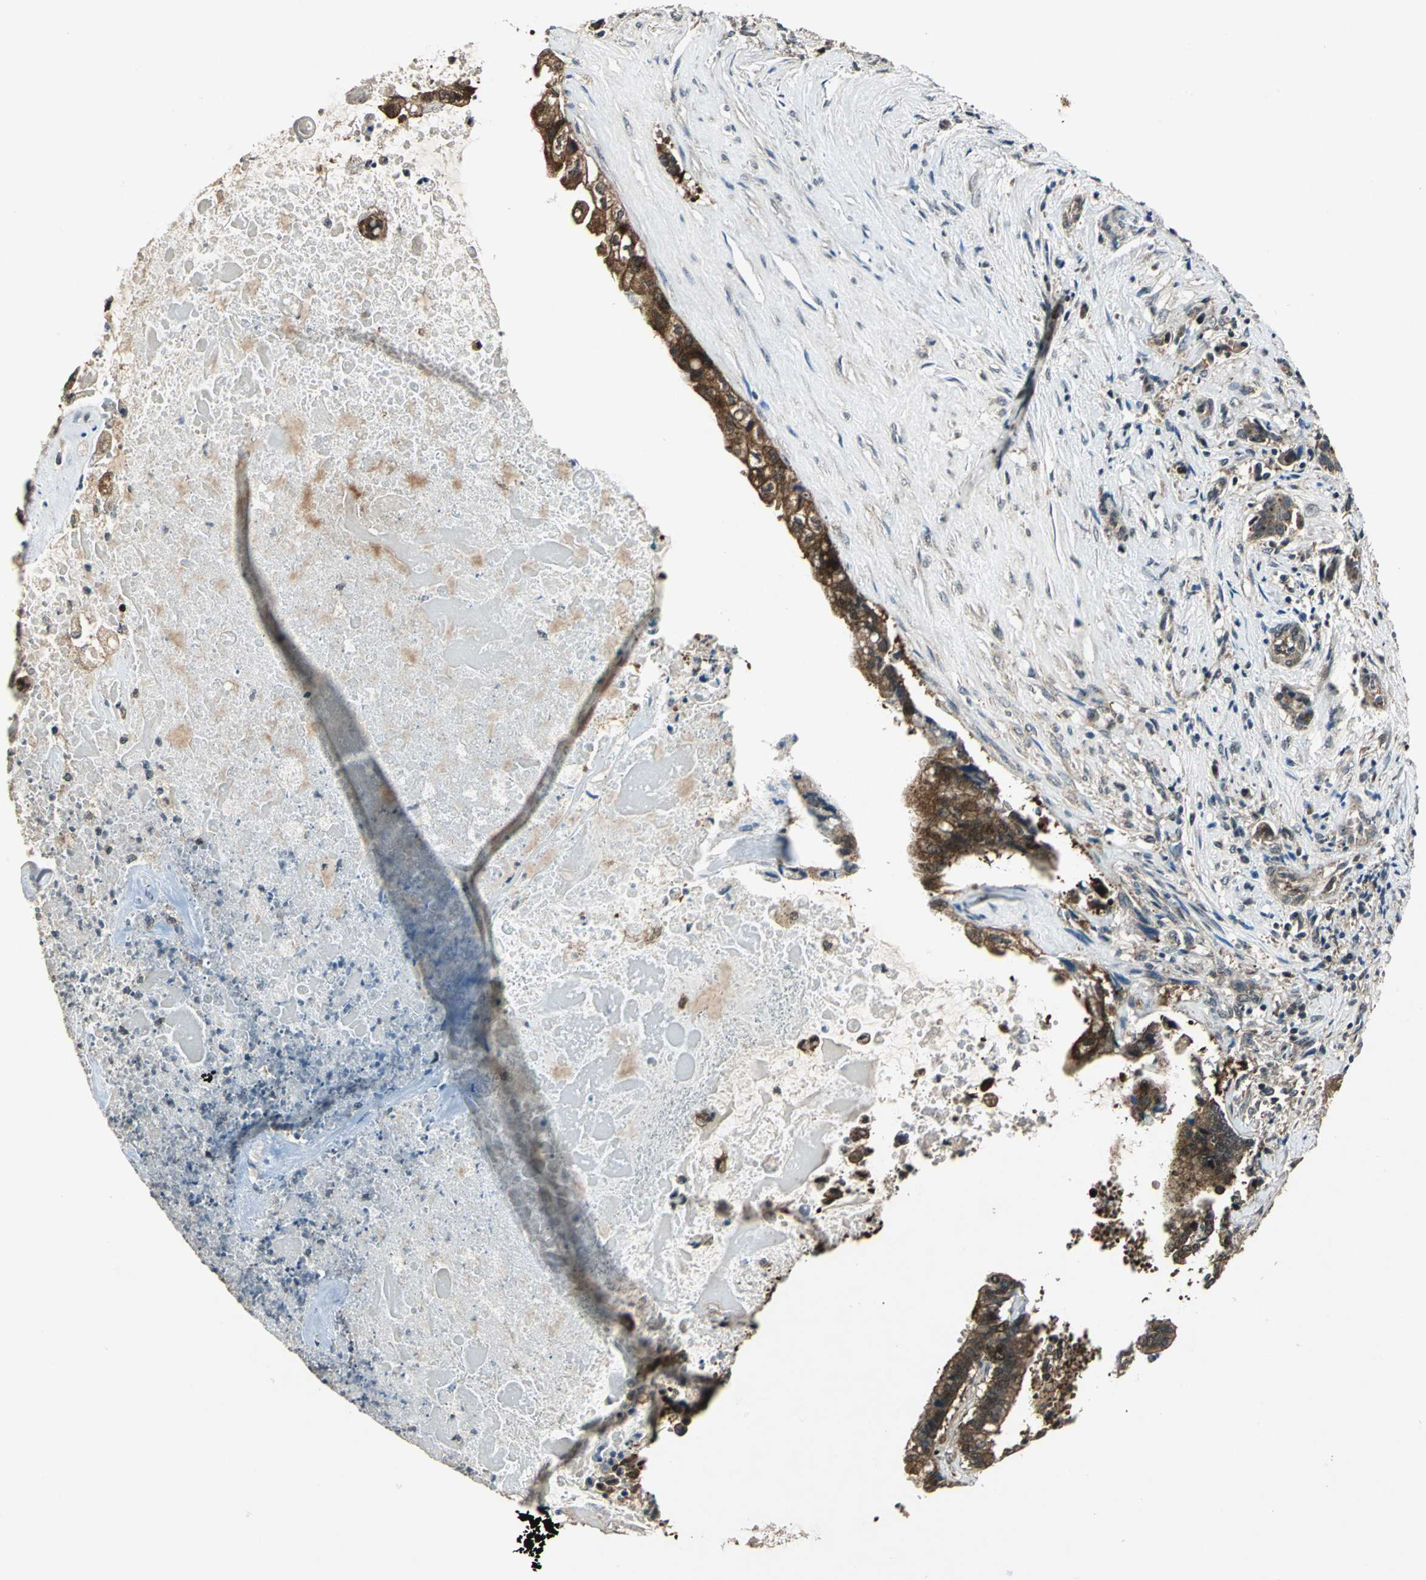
{"staining": {"intensity": "strong", "quantity": ">75%", "location": "cytoplasmic/membranous"}, "tissue": "liver cancer", "cell_type": "Tumor cells", "image_type": "cancer", "snomed": [{"axis": "morphology", "description": "Cholangiocarcinoma"}, {"axis": "topography", "description": "Liver"}], "caption": "A high-resolution photomicrograph shows IHC staining of liver cancer (cholangiocarcinoma), which shows strong cytoplasmic/membranous staining in about >75% of tumor cells.", "gene": "AHSA1", "patient": {"sex": "male", "age": 57}}